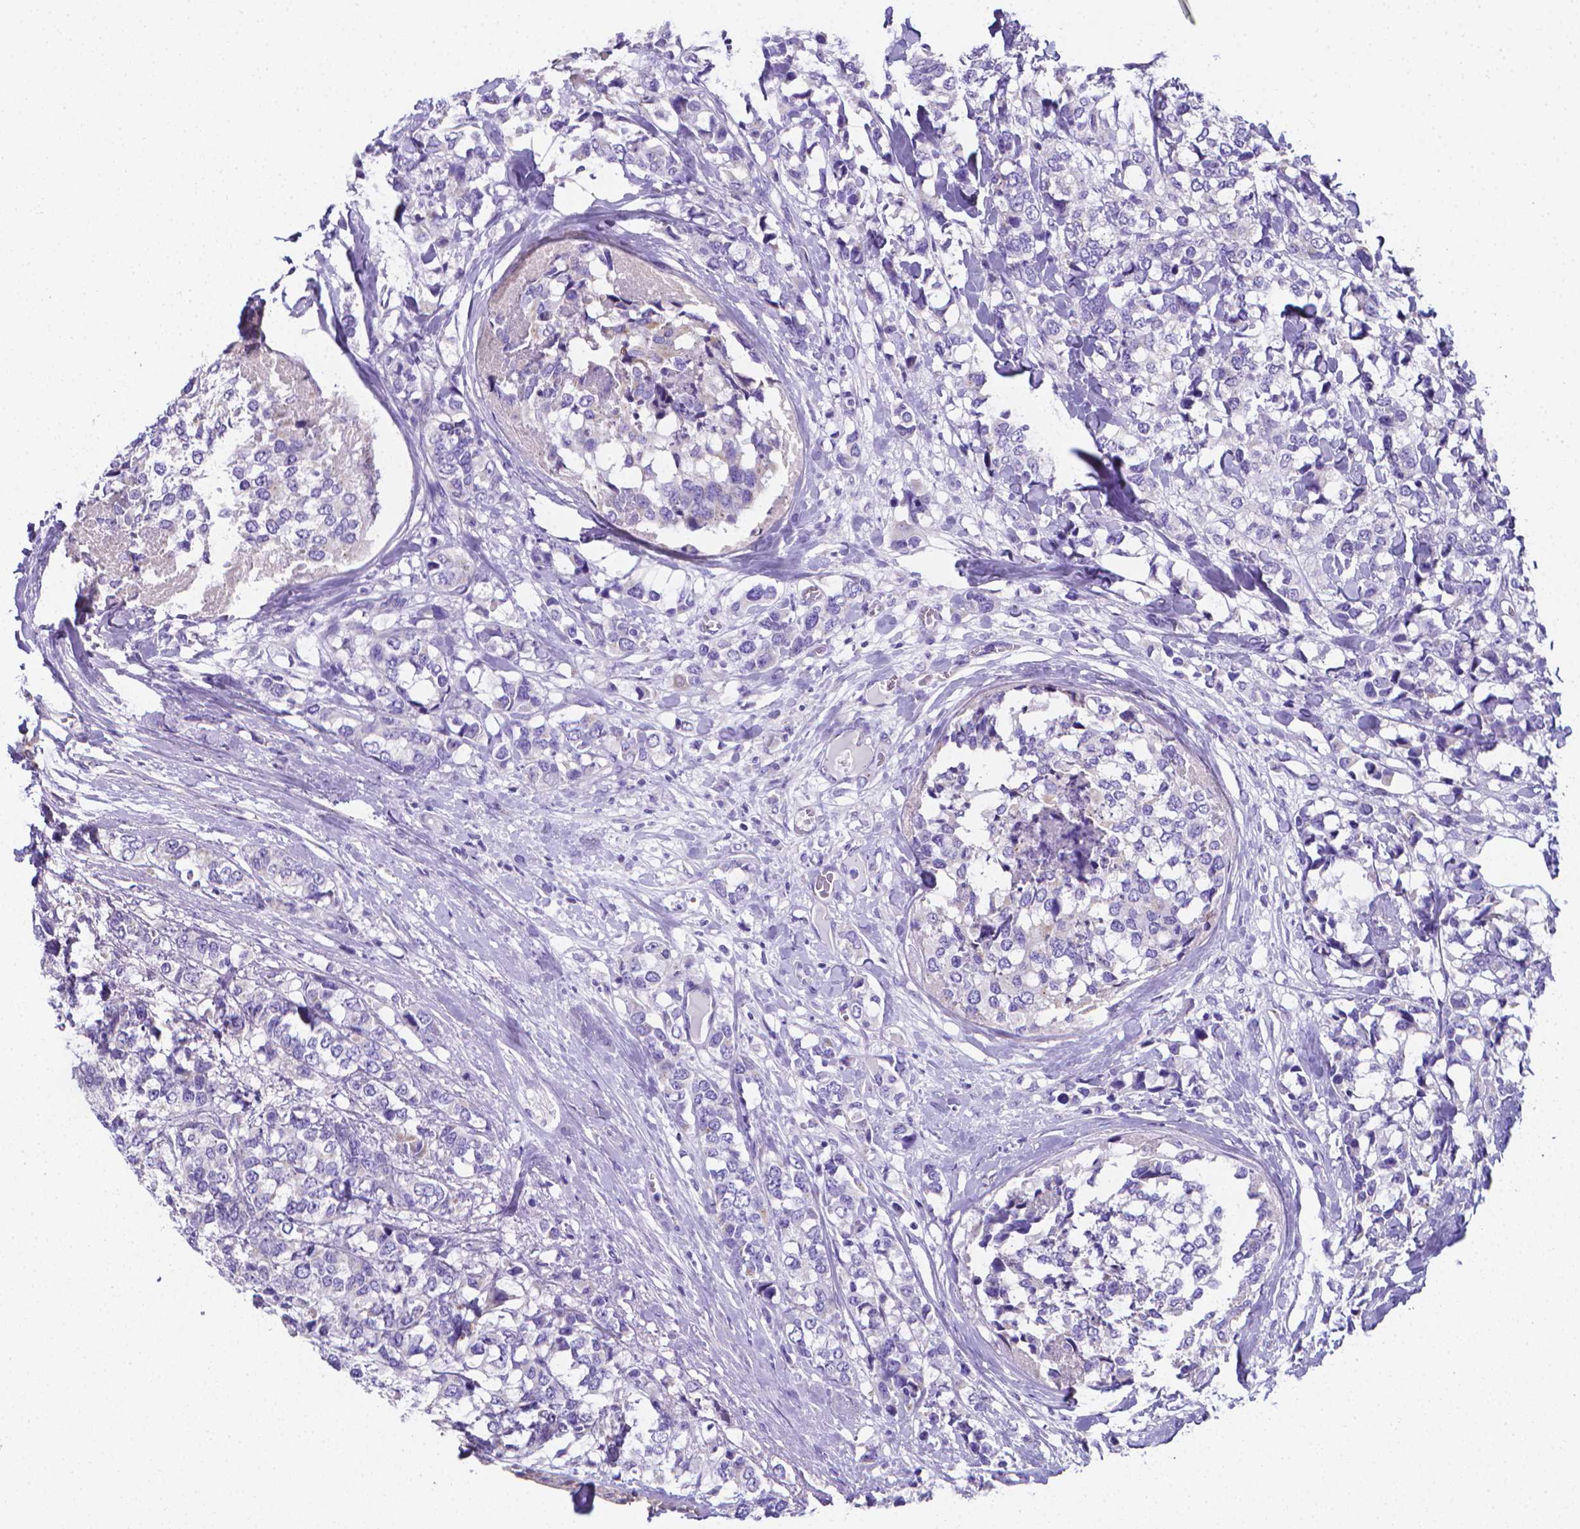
{"staining": {"intensity": "negative", "quantity": "none", "location": "none"}, "tissue": "breast cancer", "cell_type": "Tumor cells", "image_type": "cancer", "snomed": [{"axis": "morphology", "description": "Lobular carcinoma"}, {"axis": "topography", "description": "Breast"}], "caption": "This is an IHC histopathology image of human breast cancer (lobular carcinoma). There is no staining in tumor cells.", "gene": "LRRC73", "patient": {"sex": "female", "age": 59}}